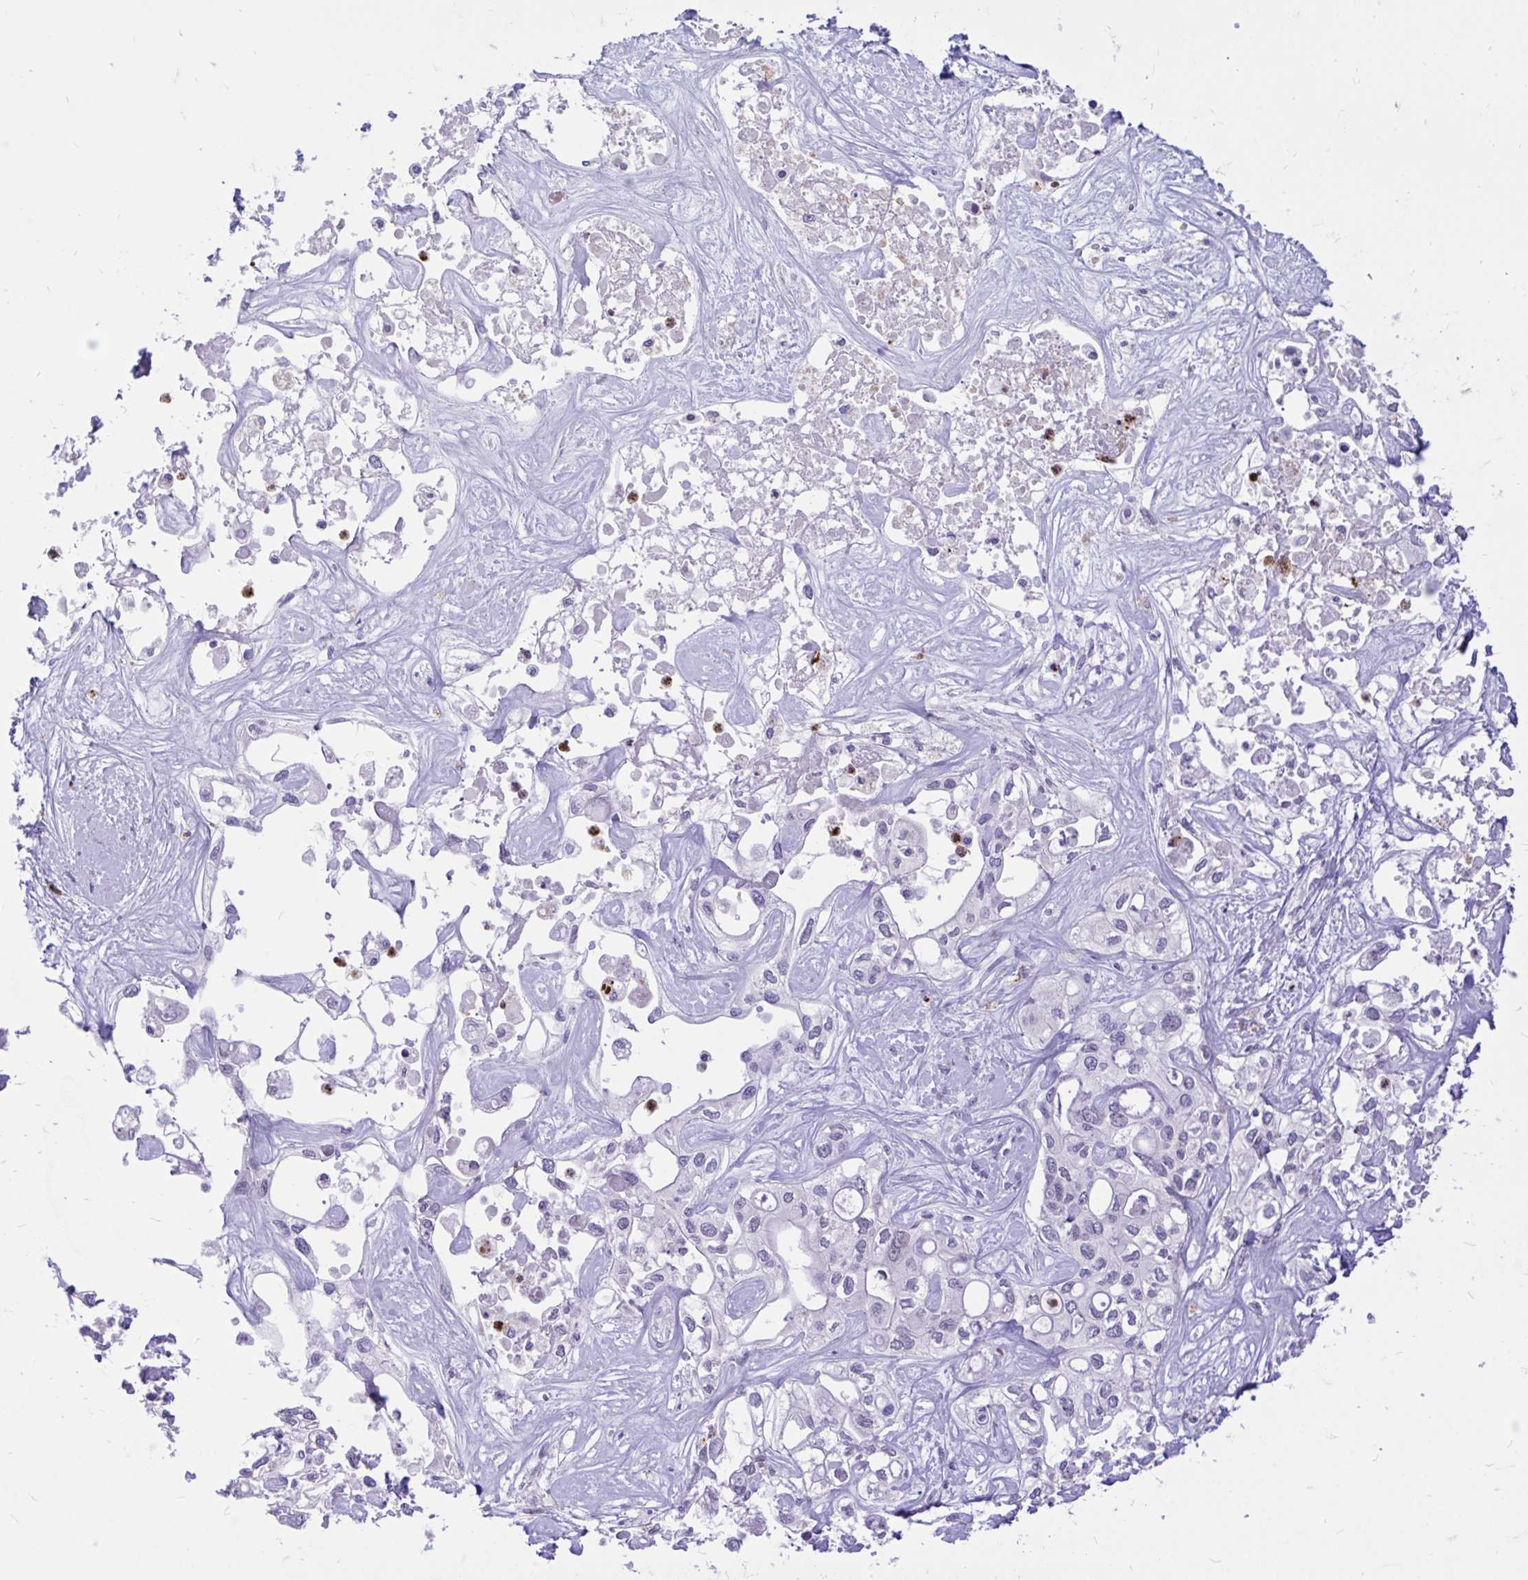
{"staining": {"intensity": "negative", "quantity": "none", "location": "none"}, "tissue": "liver cancer", "cell_type": "Tumor cells", "image_type": "cancer", "snomed": [{"axis": "morphology", "description": "Cholangiocarcinoma"}, {"axis": "topography", "description": "Liver"}], "caption": "This is a photomicrograph of immunohistochemistry staining of cholangiocarcinoma (liver), which shows no expression in tumor cells.", "gene": "CXCL8", "patient": {"sex": "female", "age": 64}}